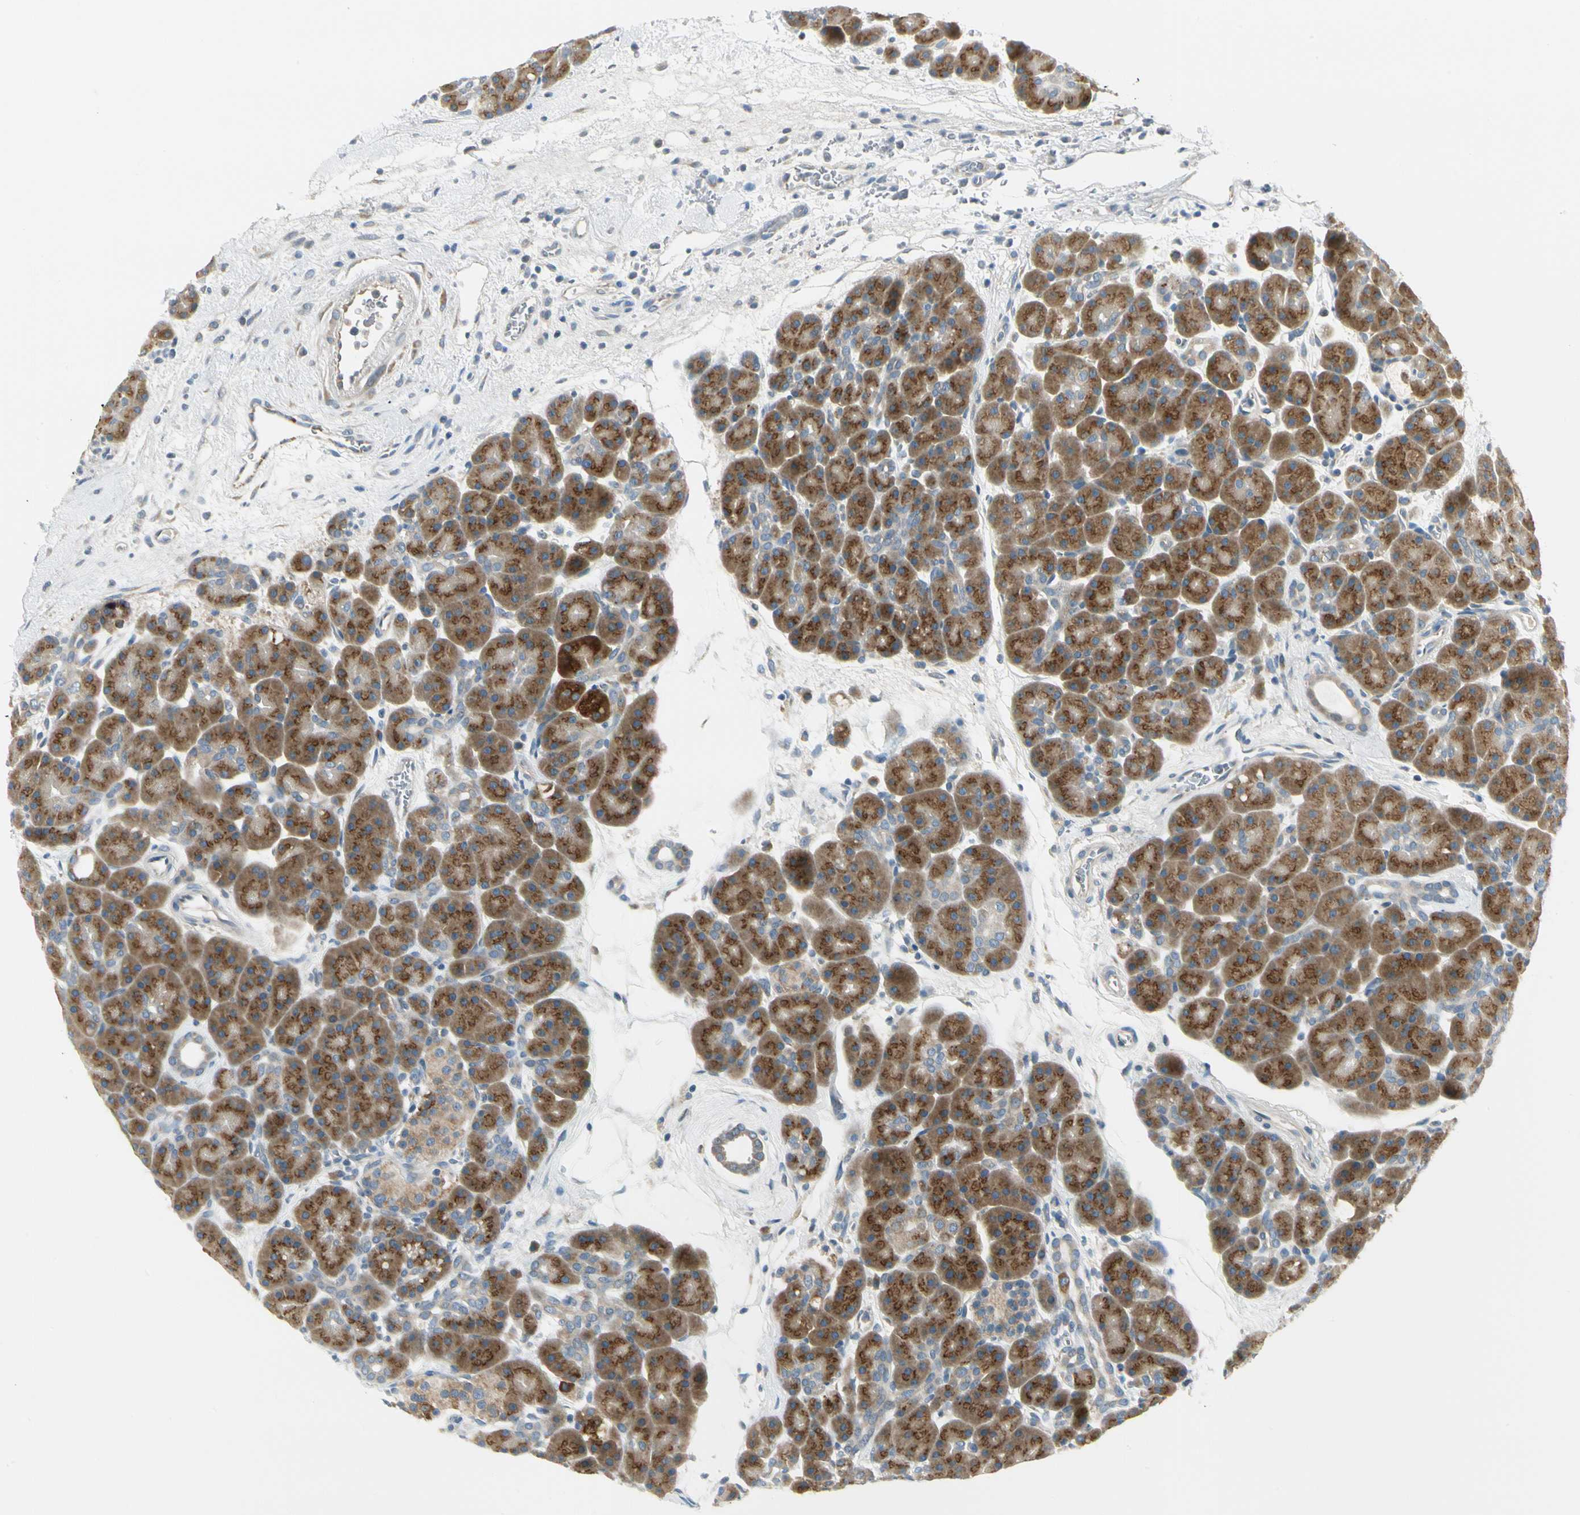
{"staining": {"intensity": "moderate", "quantity": ">75%", "location": "cytoplasmic/membranous"}, "tissue": "pancreas", "cell_type": "Exocrine glandular cells", "image_type": "normal", "snomed": [{"axis": "morphology", "description": "Normal tissue, NOS"}, {"axis": "topography", "description": "Pancreas"}], "caption": "Exocrine glandular cells exhibit moderate cytoplasmic/membranous expression in about >75% of cells in normal pancreas.", "gene": "BNIP1", "patient": {"sex": "male", "age": 66}}